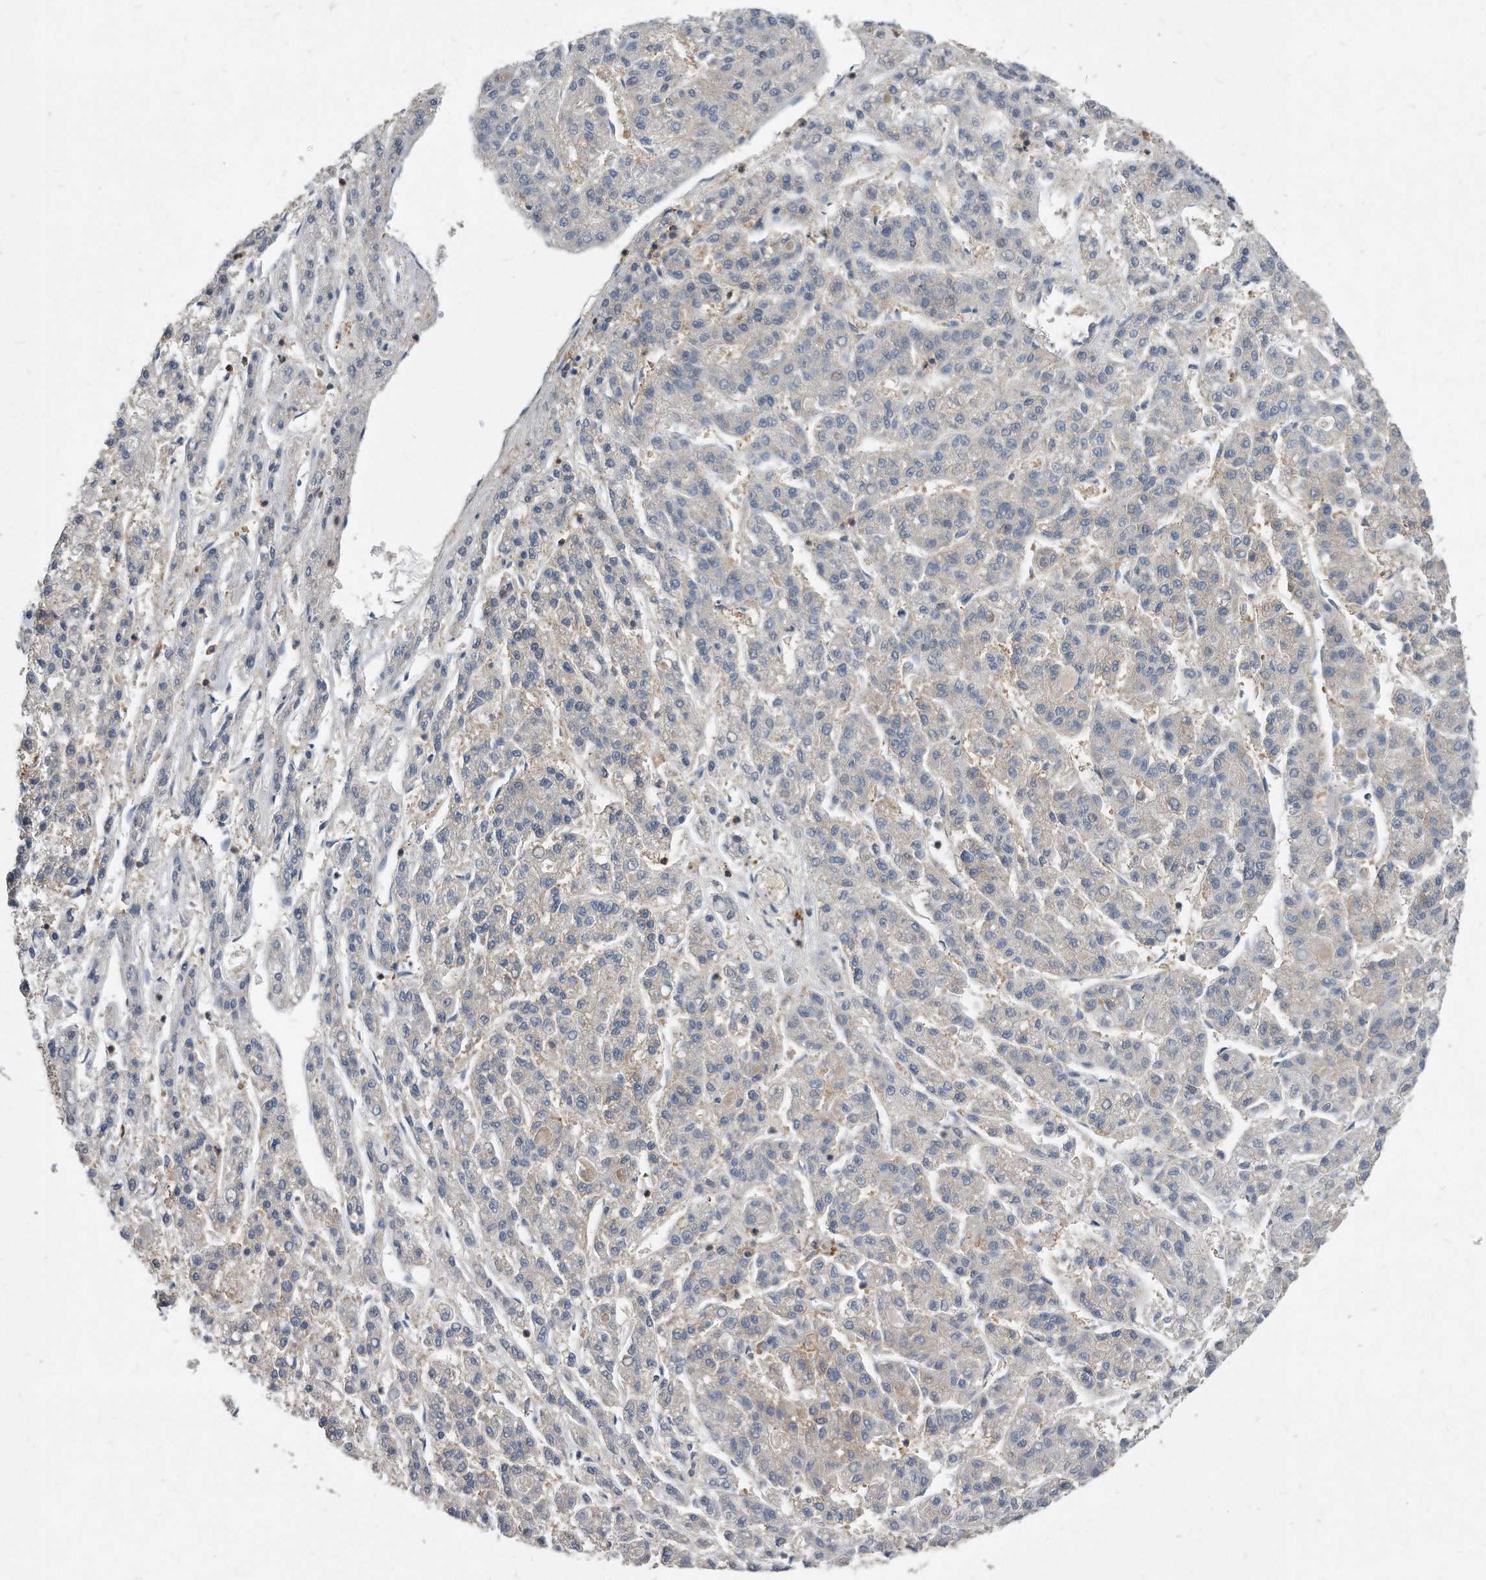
{"staining": {"intensity": "negative", "quantity": "none", "location": "none"}, "tissue": "liver cancer", "cell_type": "Tumor cells", "image_type": "cancer", "snomed": [{"axis": "morphology", "description": "Carcinoma, Hepatocellular, NOS"}, {"axis": "topography", "description": "Liver"}], "caption": "IHC image of liver cancer stained for a protein (brown), which displays no staining in tumor cells.", "gene": "ATG5", "patient": {"sex": "male", "age": 70}}